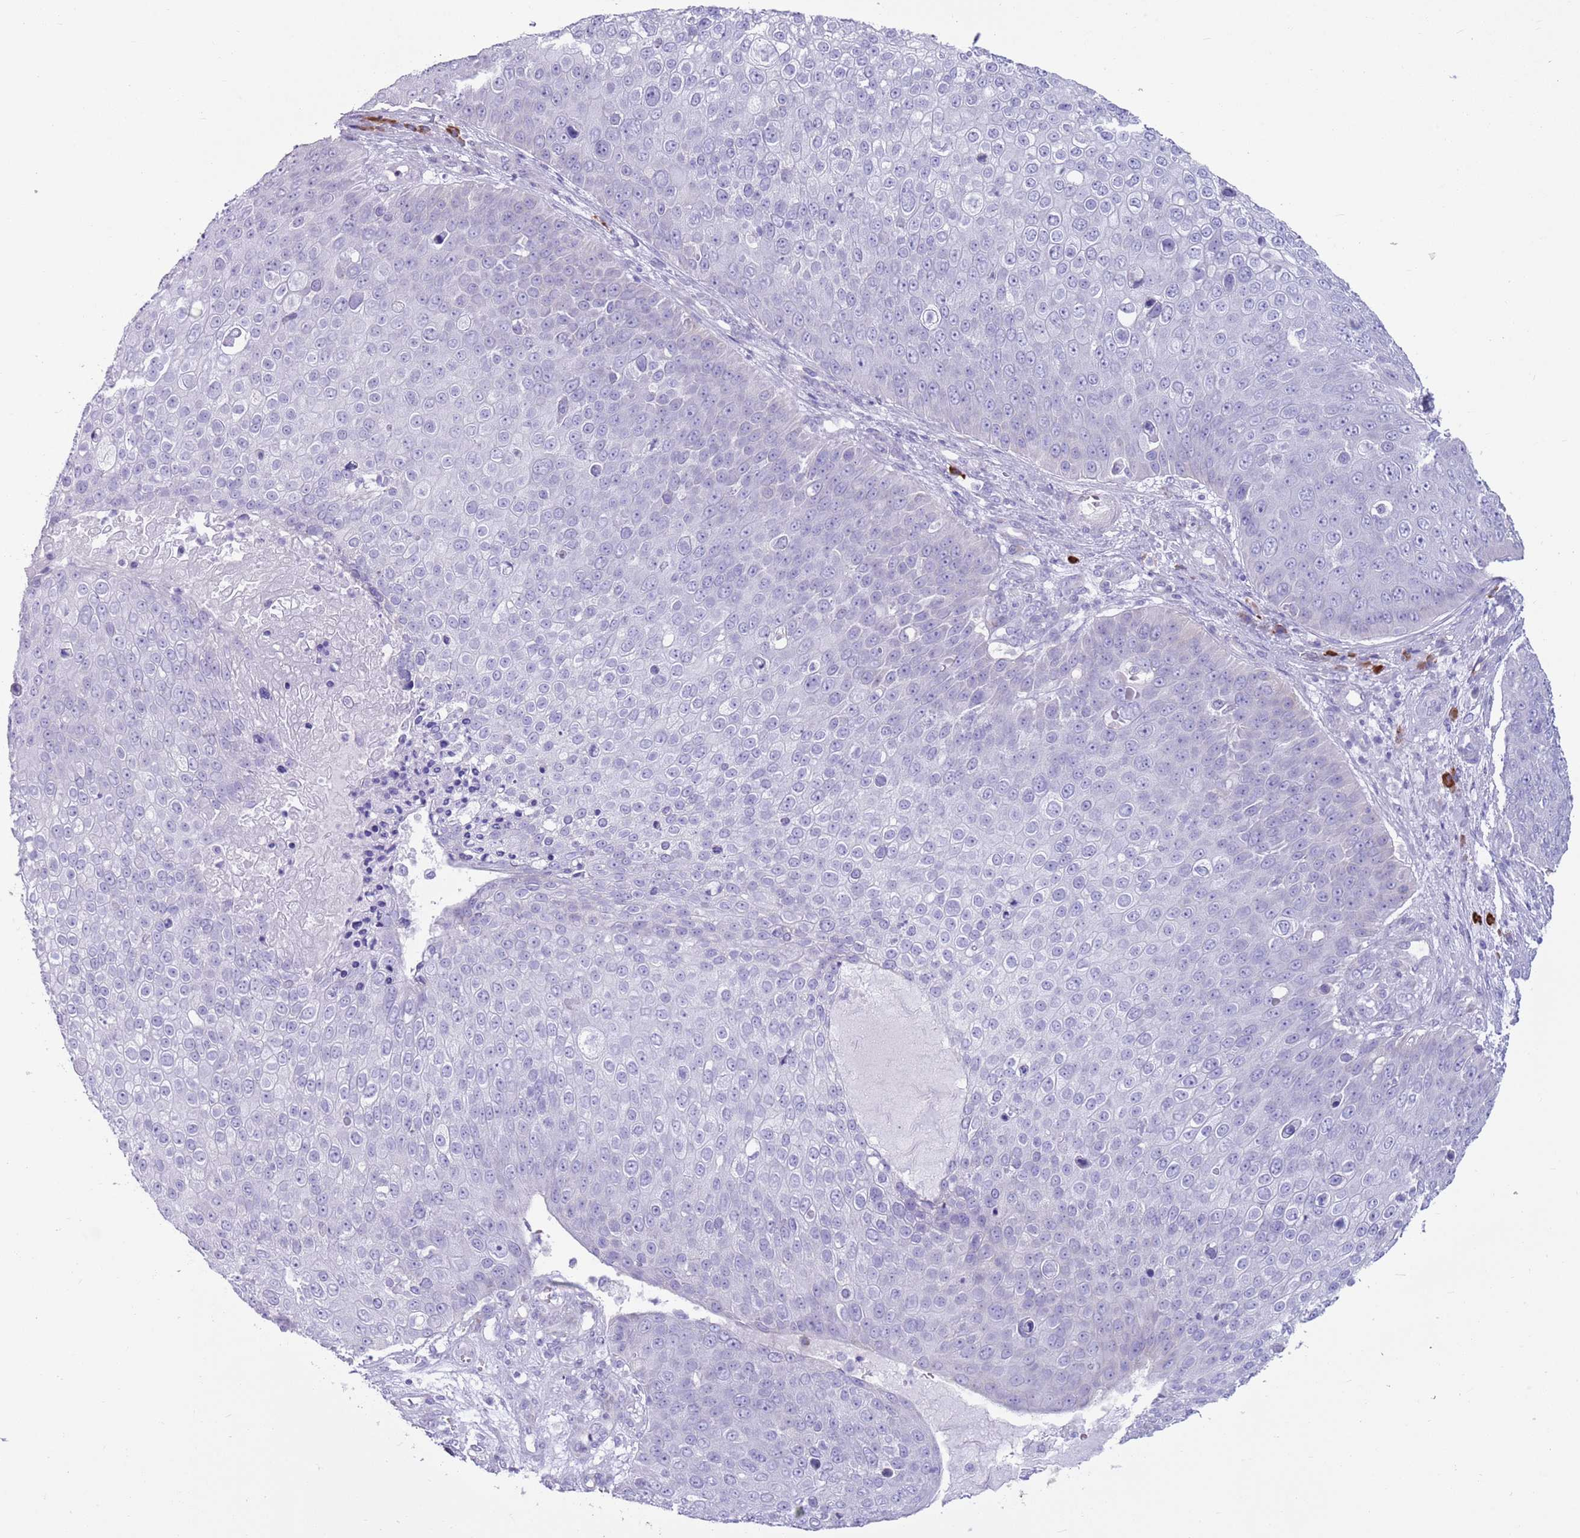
{"staining": {"intensity": "negative", "quantity": "none", "location": "none"}, "tissue": "skin cancer", "cell_type": "Tumor cells", "image_type": "cancer", "snomed": [{"axis": "morphology", "description": "Squamous cell carcinoma, NOS"}, {"axis": "topography", "description": "Skin"}], "caption": "Tumor cells are negative for protein expression in human skin cancer (squamous cell carcinoma).", "gene": "LY6G5B", "patient": {"sex": "male", "age": 71}}